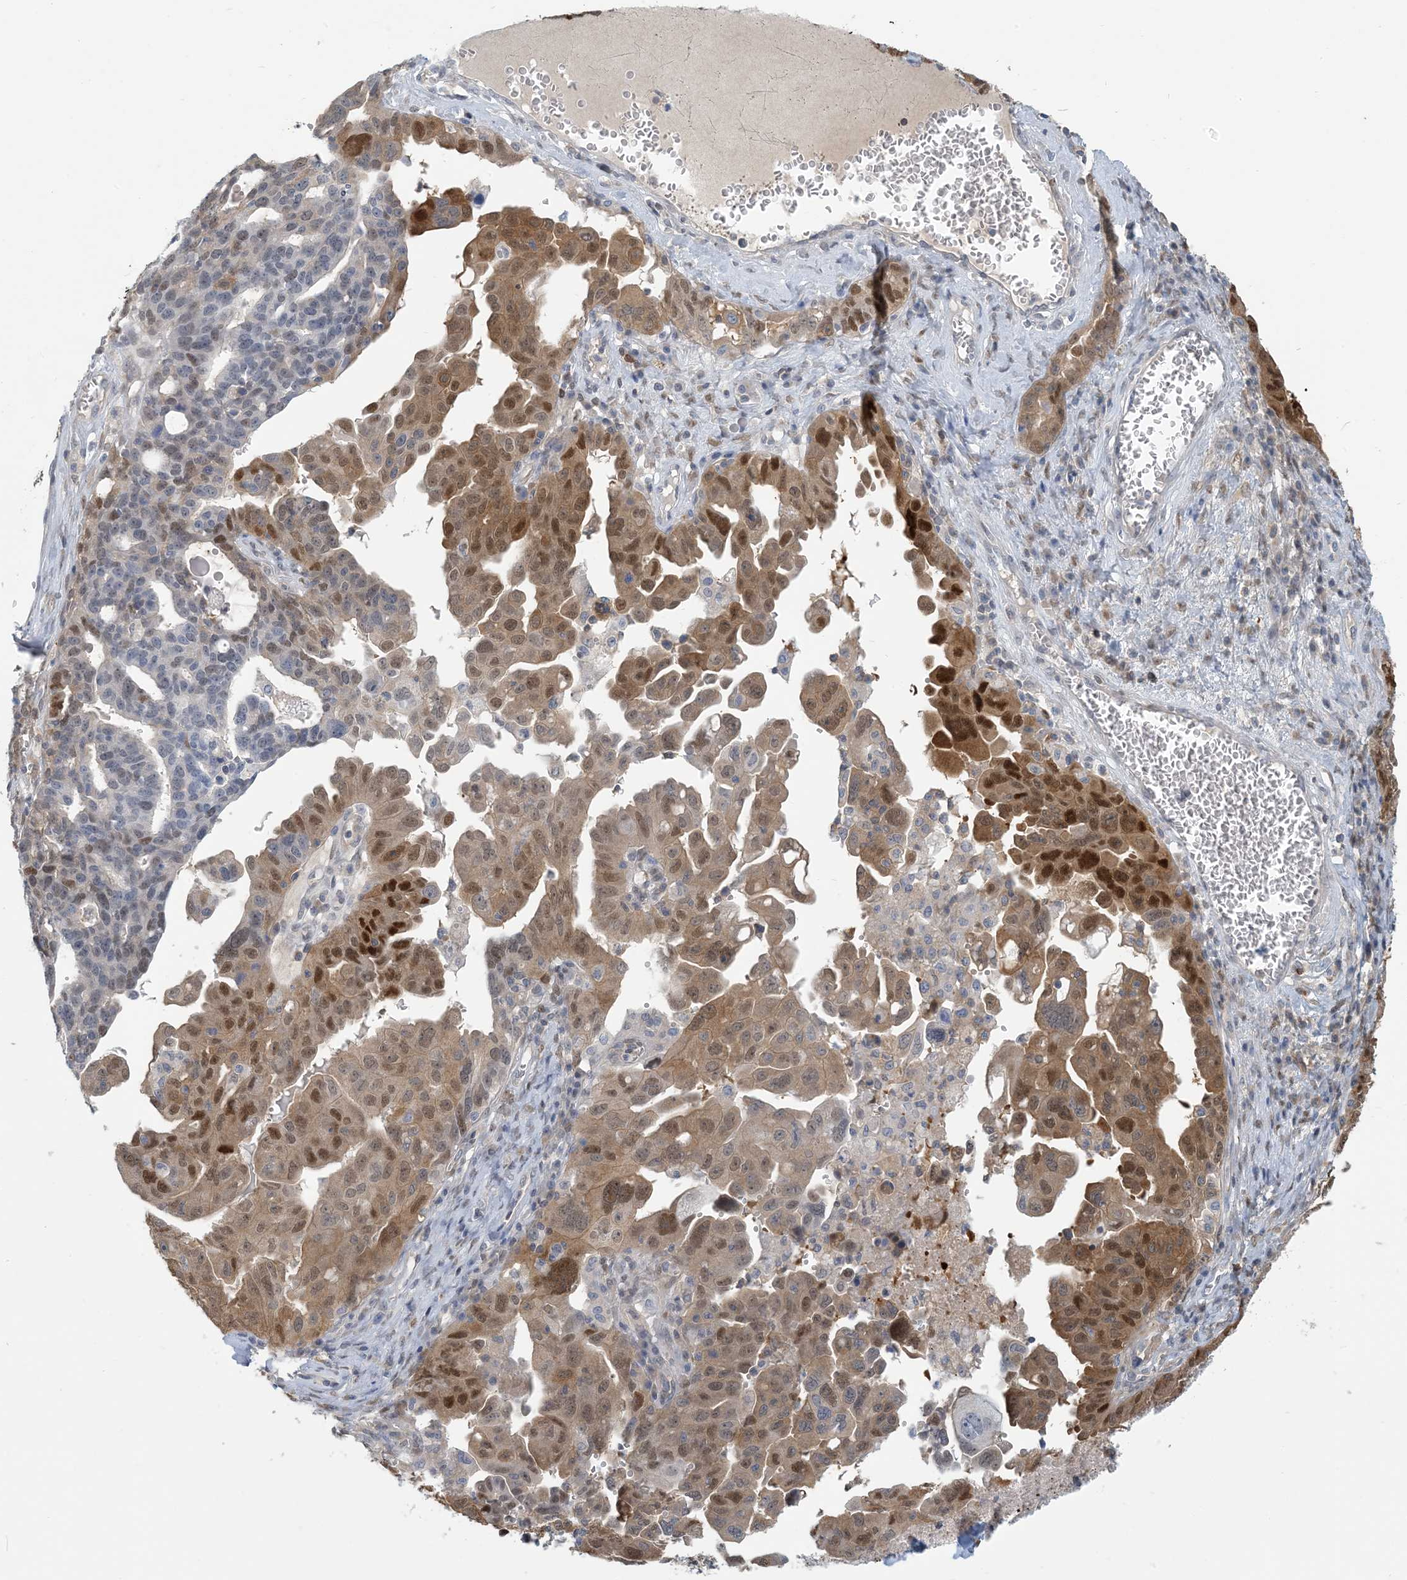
{"staining": {"intensity": "strong", "quantity": "25%-75%", "location": "cytoplasmic/membranous,nuclear"}, "tissue": "ovarian cancer", "cell_type": "Tumor cells", "image_type": "cancer", "snomed": [{"axis": "morphology", "description": "Carcinoma, endometroid"}, {"axis": "topography", "description": "Ovary"}], "caption": "Immunohistochemistry of ovarian cancer (endometroid carcinoma) shows high levels of strong cytoplasmic/membranous and nuclear expression in approximately 25%-75% of tumor cells.", "gene": "ZC3H12A", "patient": {"sex": "female", "age": 62}}